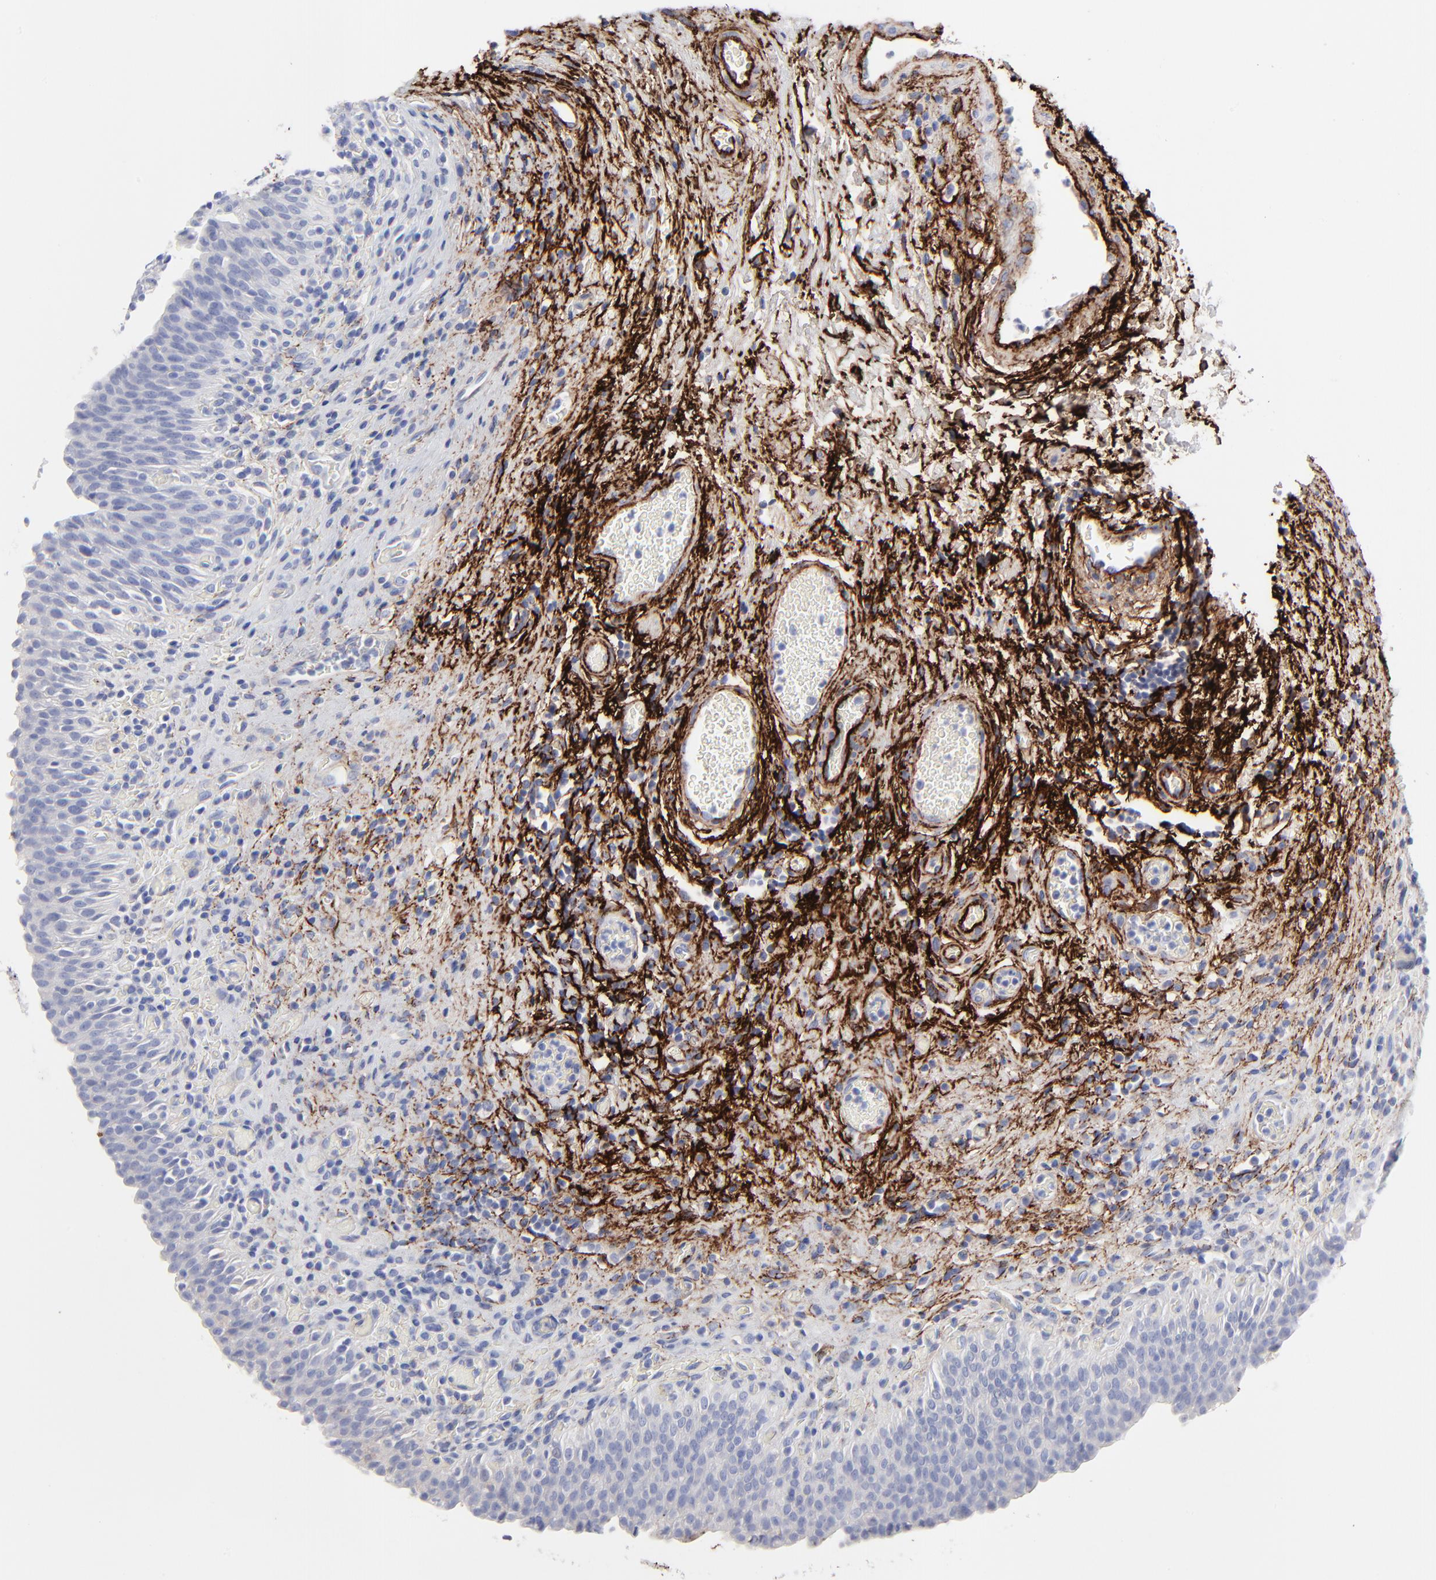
{"staining": {"intensity": "negative", "quantity": "none", "location": "none"}, "tissue": "urinary bladder", "cell_type": "Urothelial cells", "image_type": "normal", "snomed": [{"axis": "morphology", "description": "Normal tissue, NOS"}, {"axis": "morphology", "description": "Urothelial carcinoma, High grade"}, {"axis": "topography", "description": "Urinary bladder"}], "caption": "Protein analysis of unremarkable urinary bladder exhibits no significant expression in urothelial cells. Nuclei are stained in blue.", "gene": "FBLN2", "patient": {"sex": "male", "age": 51}}